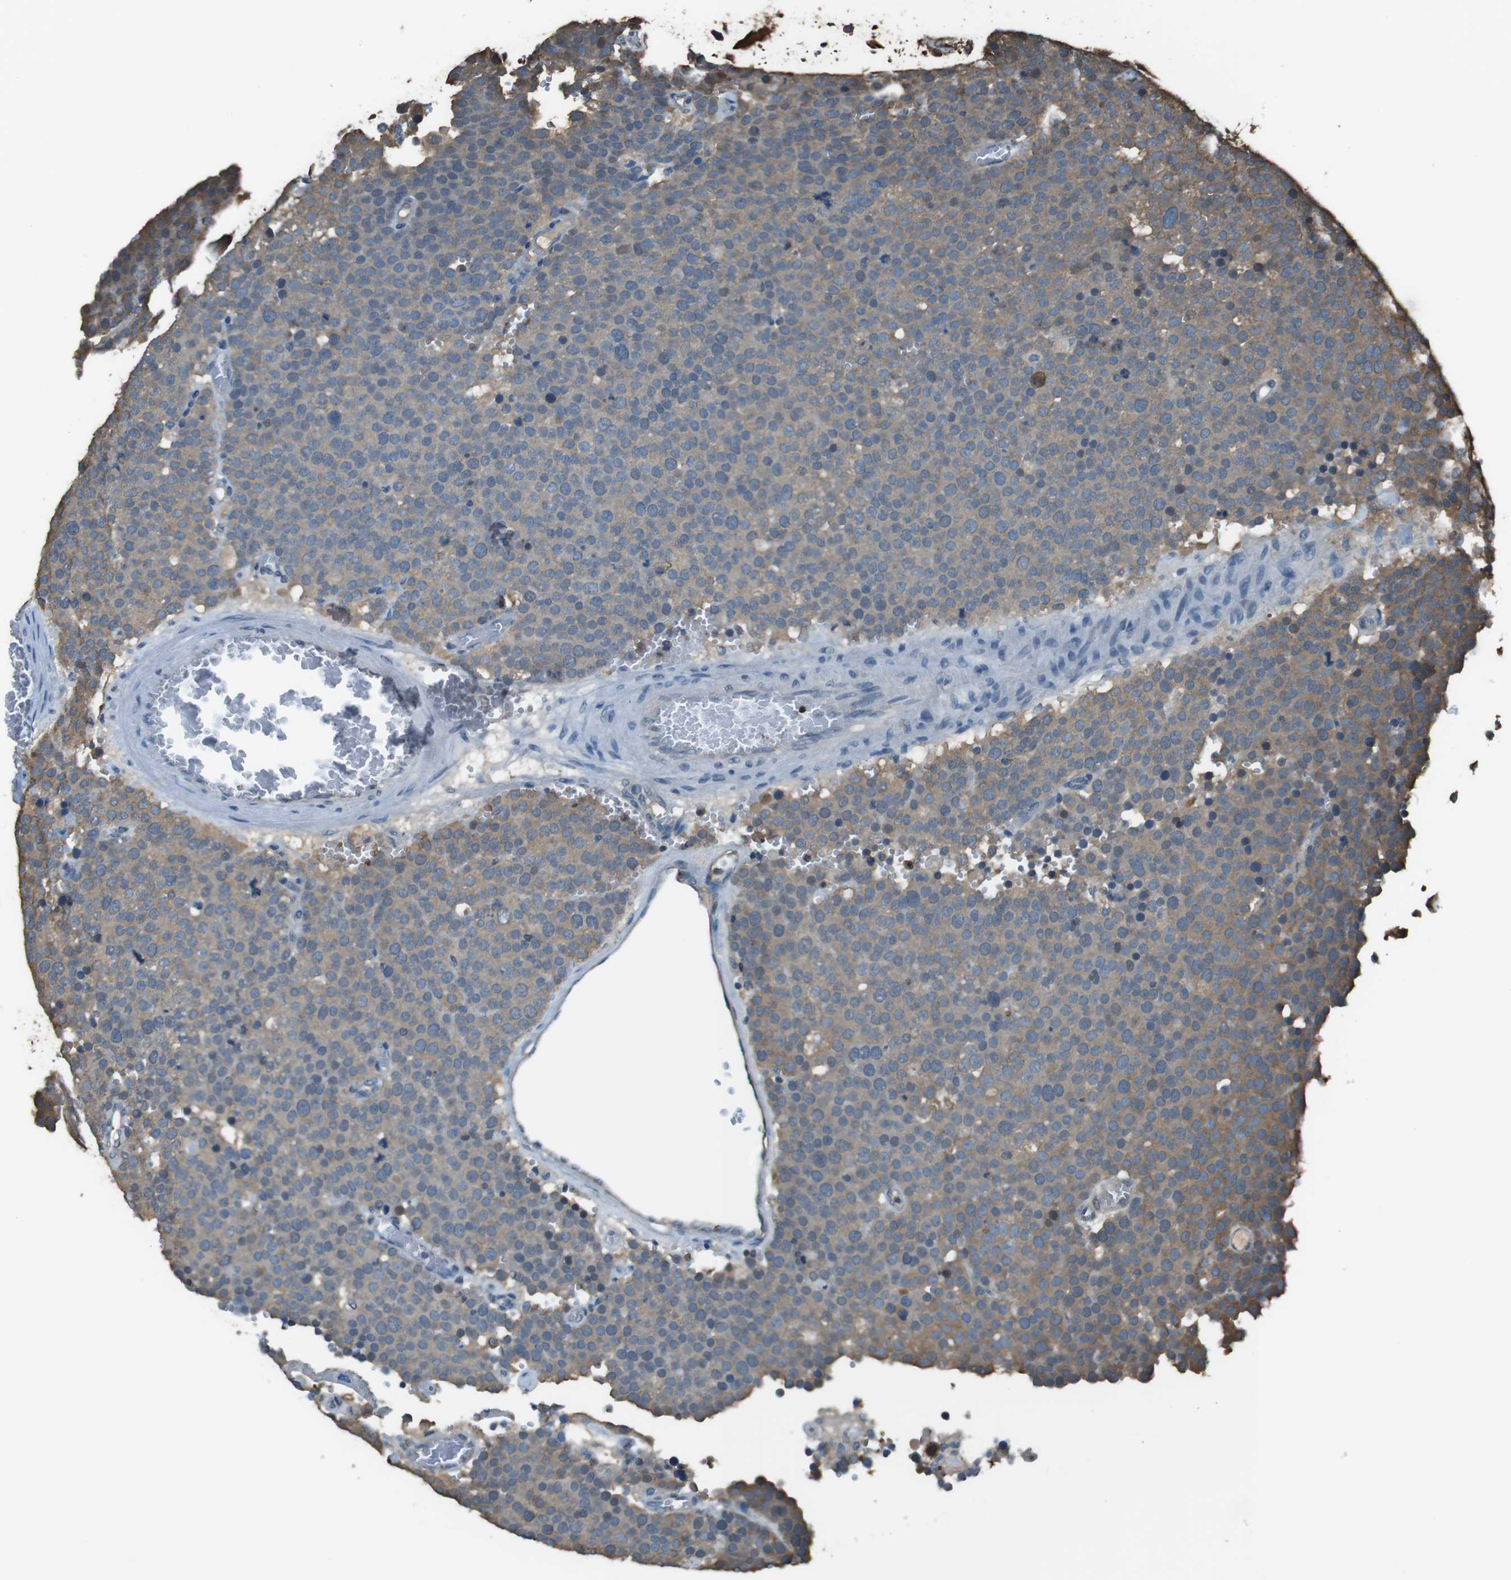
{"staining": {"intensity": "weak", "quantity": "25%-75%", "location": "cytoplasmic/membranous"}, "tissue": "testis cancer", "cell_type": "Tumor cells", "image_type": "cancer", "snomed": [{"axis": "morphology", "description": "Normal tissue, NOS"}, {"axis": "morphology", "description": "Seminoma, NOS"}, {"axis": "topography", "description": "Testis"}], "caption": "IHC histopathology image of neoplastic tissue: human testis cancer (seminoma) stained using immunohistochemistry displays low levels of weak protein expression localized specifically in the cytoplasmic/membranous of tumor cells, appearing as a cytoplasmic/membranous brown color.", "gene": "TWSG1", "patient": {"sex": "male", "age": 71}}